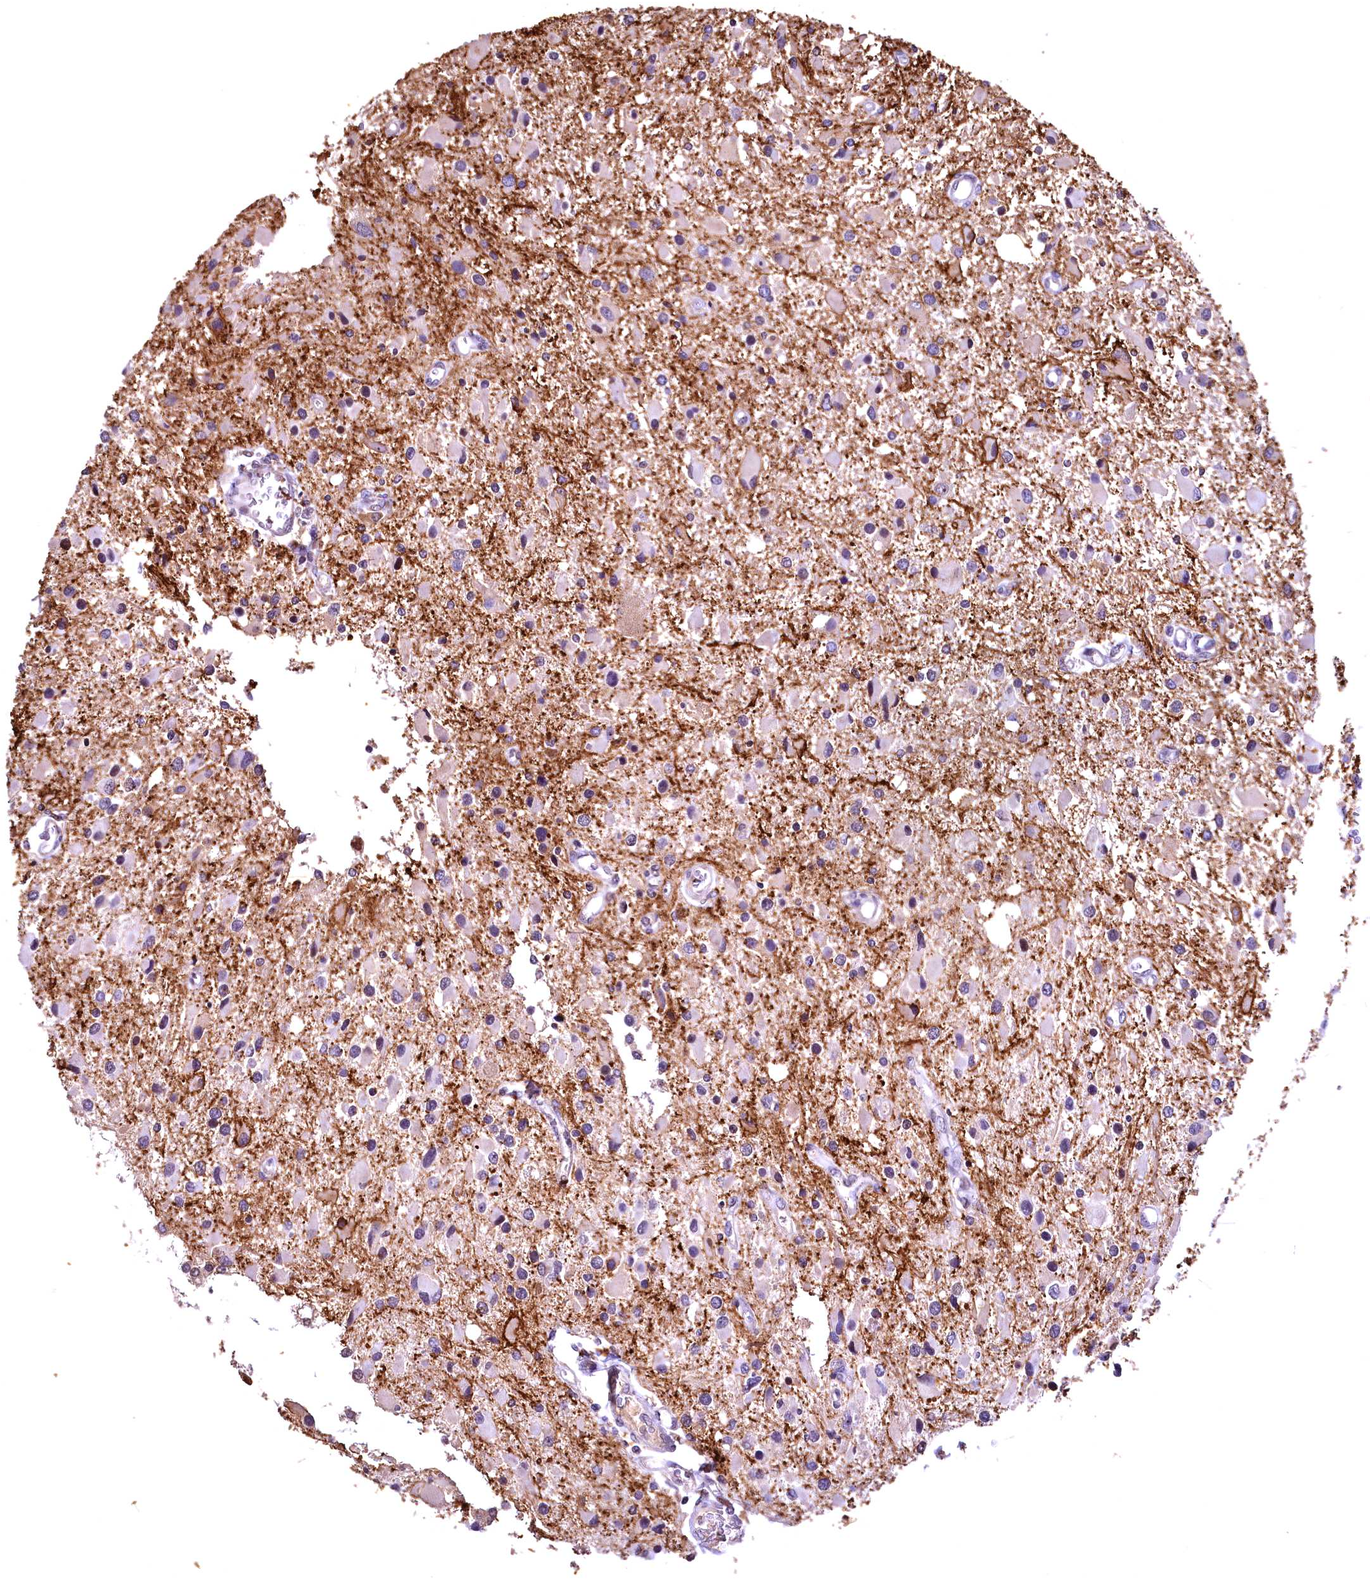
{"staining": {"intensity": "negative", "quantity": "none", "location": "none"}, "tissue": "glioma", "cell_type": "Tumor cells", "image_type": "cancer", "snomed": [{"axis": "morphology", "description": "Glioma, malignant, High grade"}, {"axis": "topography", "description": "Brain"}], "caption": "Protein analysis of glioma exhibits no significant staining in tumor cells.", "gene": "LATS2", "patient": {"sex": "male", "age": 53}}